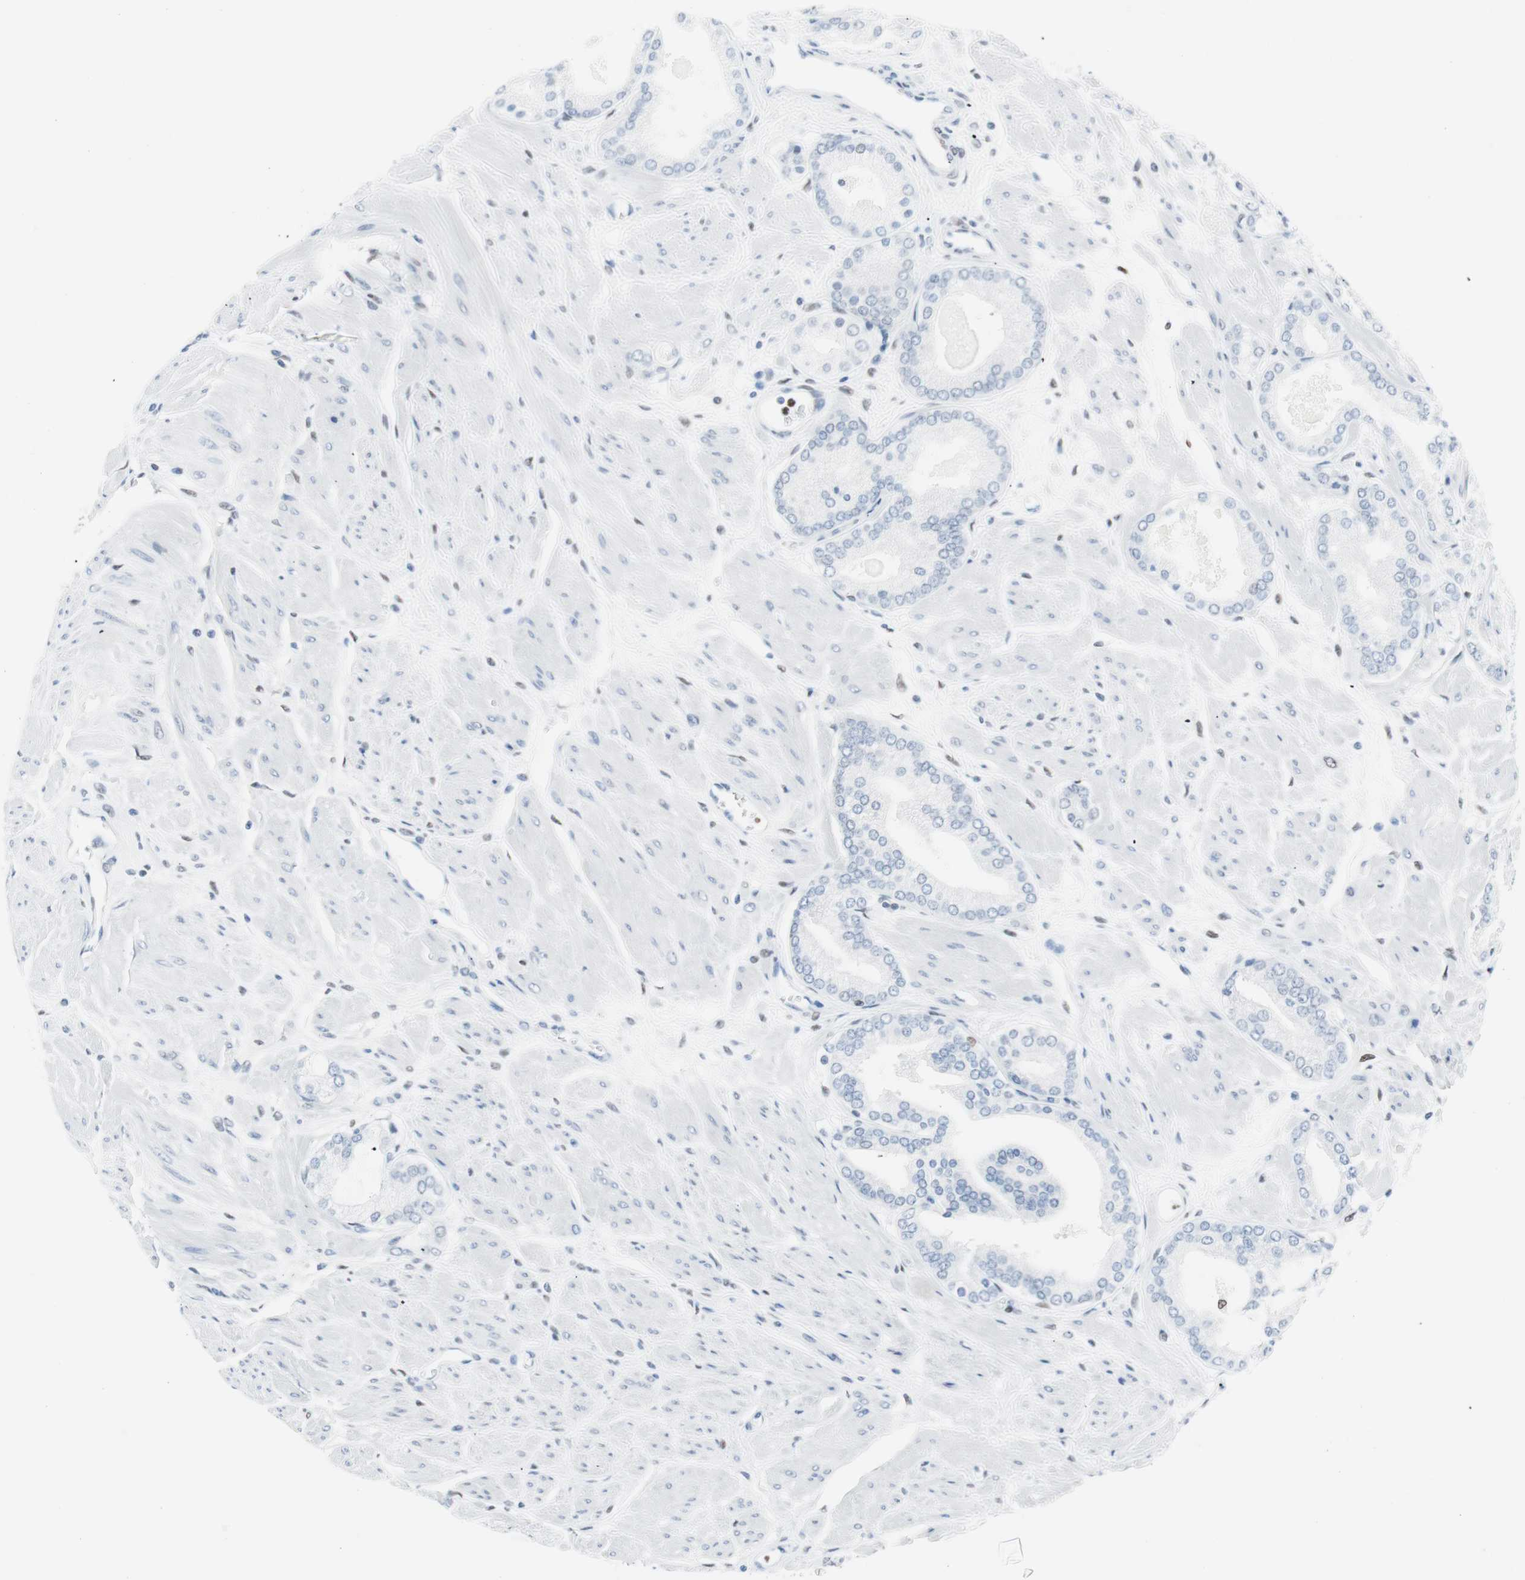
{"staining": {"intensity": "negative", "quantity": "none", "location": "none"}, "tissue": "prostate cancer", "cell_type": "Tumor cells", "image_type": "cancer", "snomed": [{"axis": "morphology", "description": "Adenocarcinoma, High grade"}, {"axis": "topography", "description": "Prostate"}], "caption": "Adenocarcinoma (high-grade) (prostate) was stained to show a protein in brown. There is no significant positivity in tumor cells.", "gene": "CEBPB", "patient": {"sex": "male", "age": 61}}